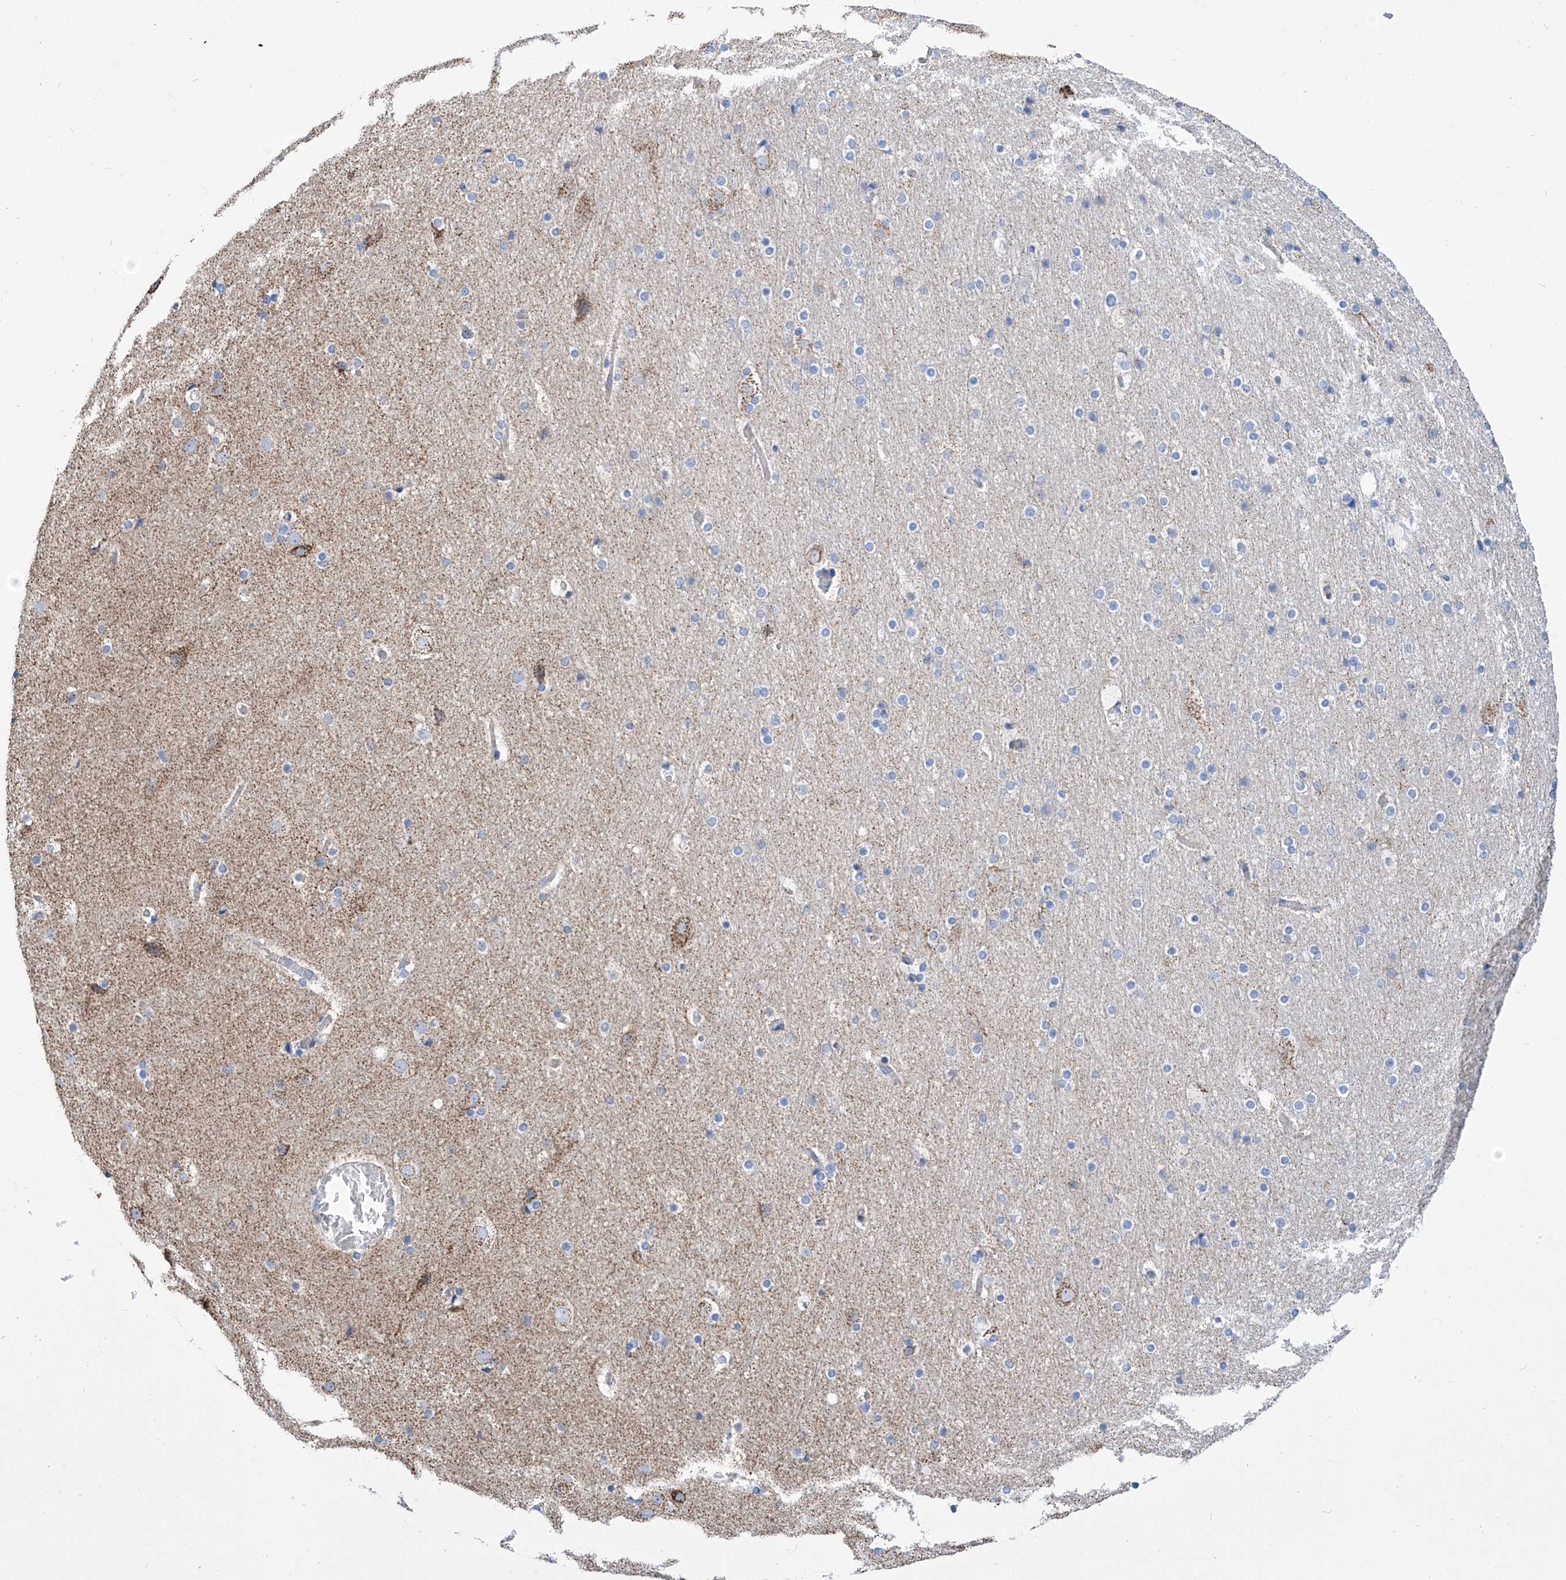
{"staining": {"intensity": "weak", "quantity": "25%-75%", "location": "cytoplasmic/membranous"}, "tissue": "cerebral cortex", "cell_type": "Endothelial cells", "image_type": "normal", "snomed": [{"axis": "morphology", "description": "Normal tissue, NOS"}, {"axis": "topography", "description": "Cerebral cortex"}], "caption": "This histopathology image demonstrates immunohistochemistry (IHC) staining of unremarkable human cerebral cortex, with low weak cytoplasmic/membranous staining in about 25%-75% of endothelial cells.", "gene": "SRBD1", "patient": {"sex": "male", "age": 57}}